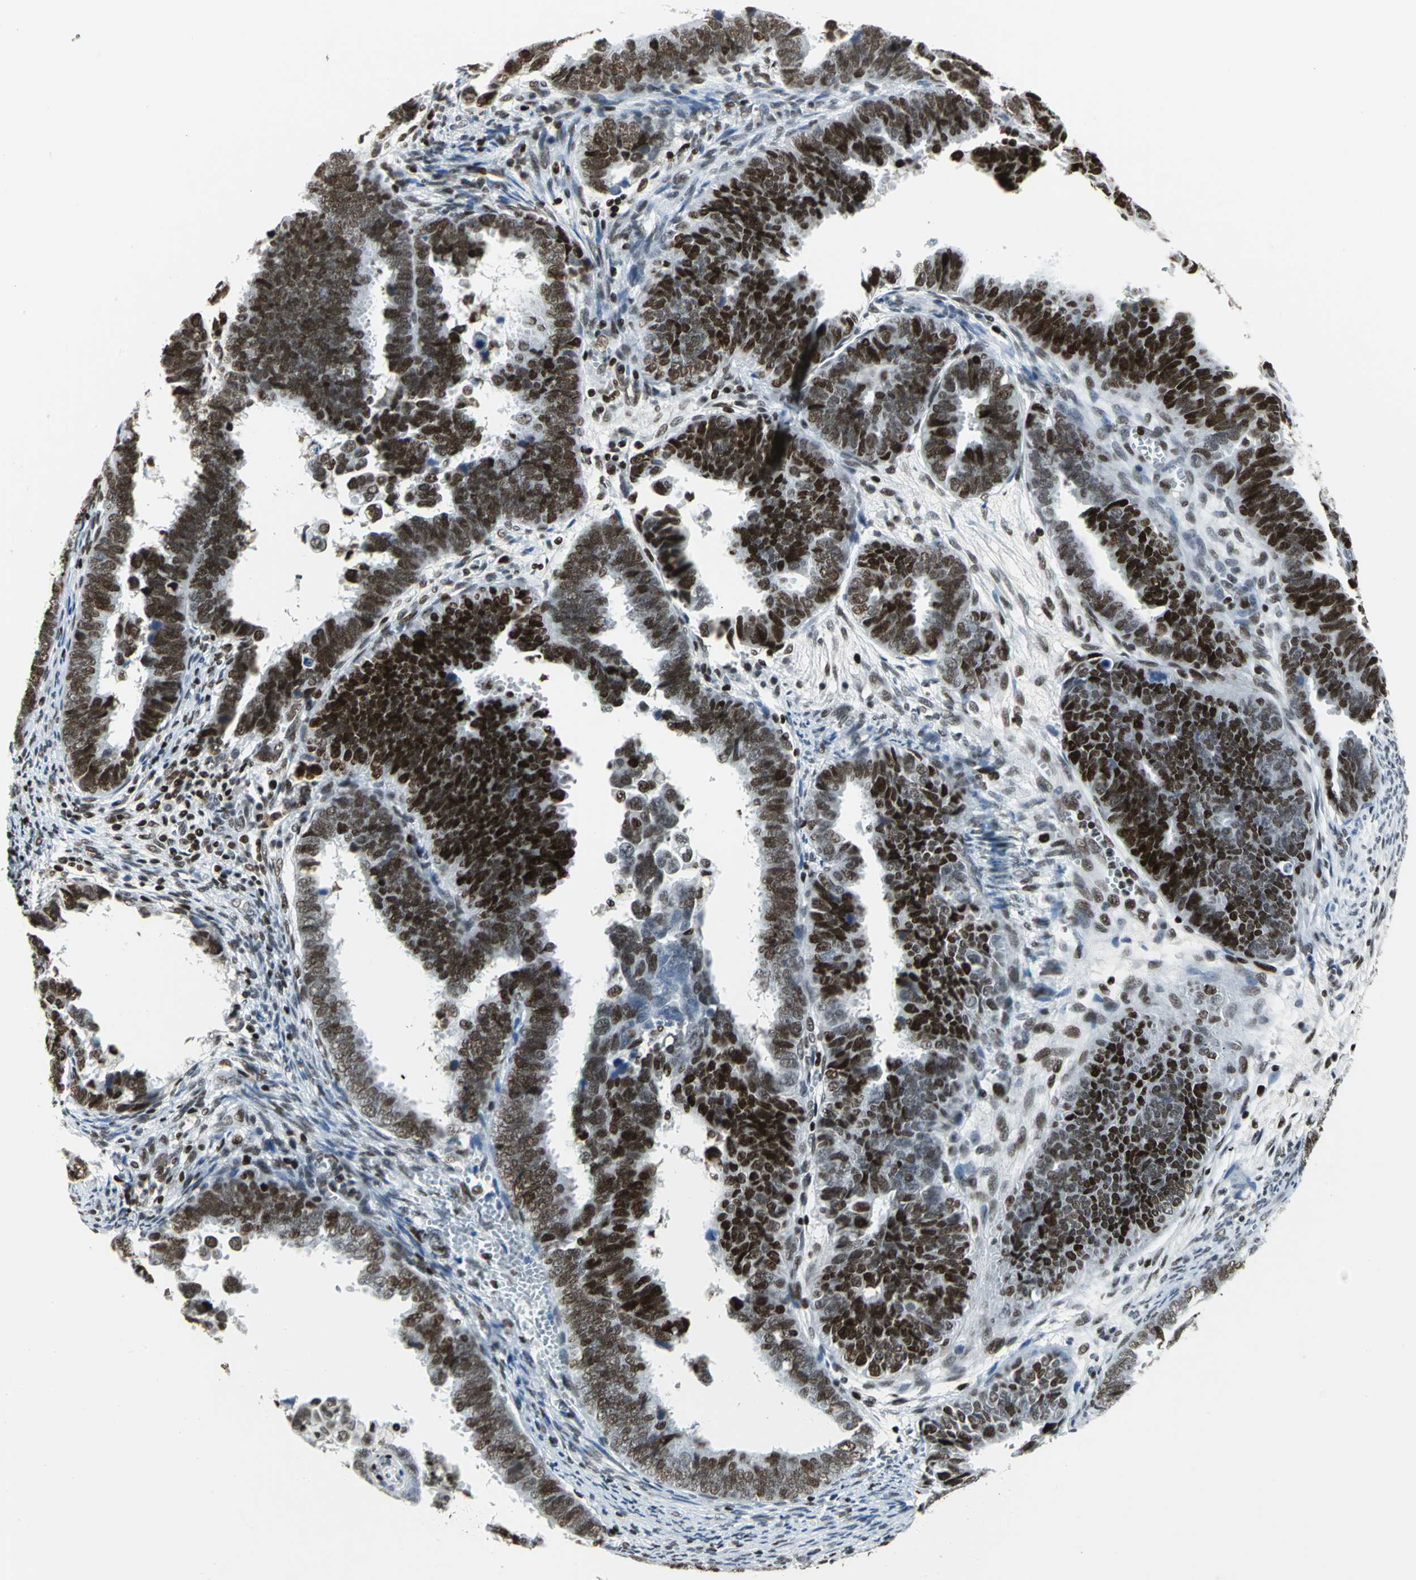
{"staining": {"intensity": "strong", "quantity": ">75%", "location": "nuclear"}, "tissue": "endometrial cancer", "cell_type": "Tumor cells", "image_type": "cancer", "snomed": [{"axis": "morphology", "description": "Adenocarcinoma, NOS"}, {"axis": "topography", "description": "Endometrium"}], "caption": "There is high levels of strong nuclear expression in tumor cells of adenocarcinoma (endometrial), as demonstrated by immunohistochemical staining (brown color).", "gene": "HNRNPD", "patient": {"sex": "female", "age": 75}}